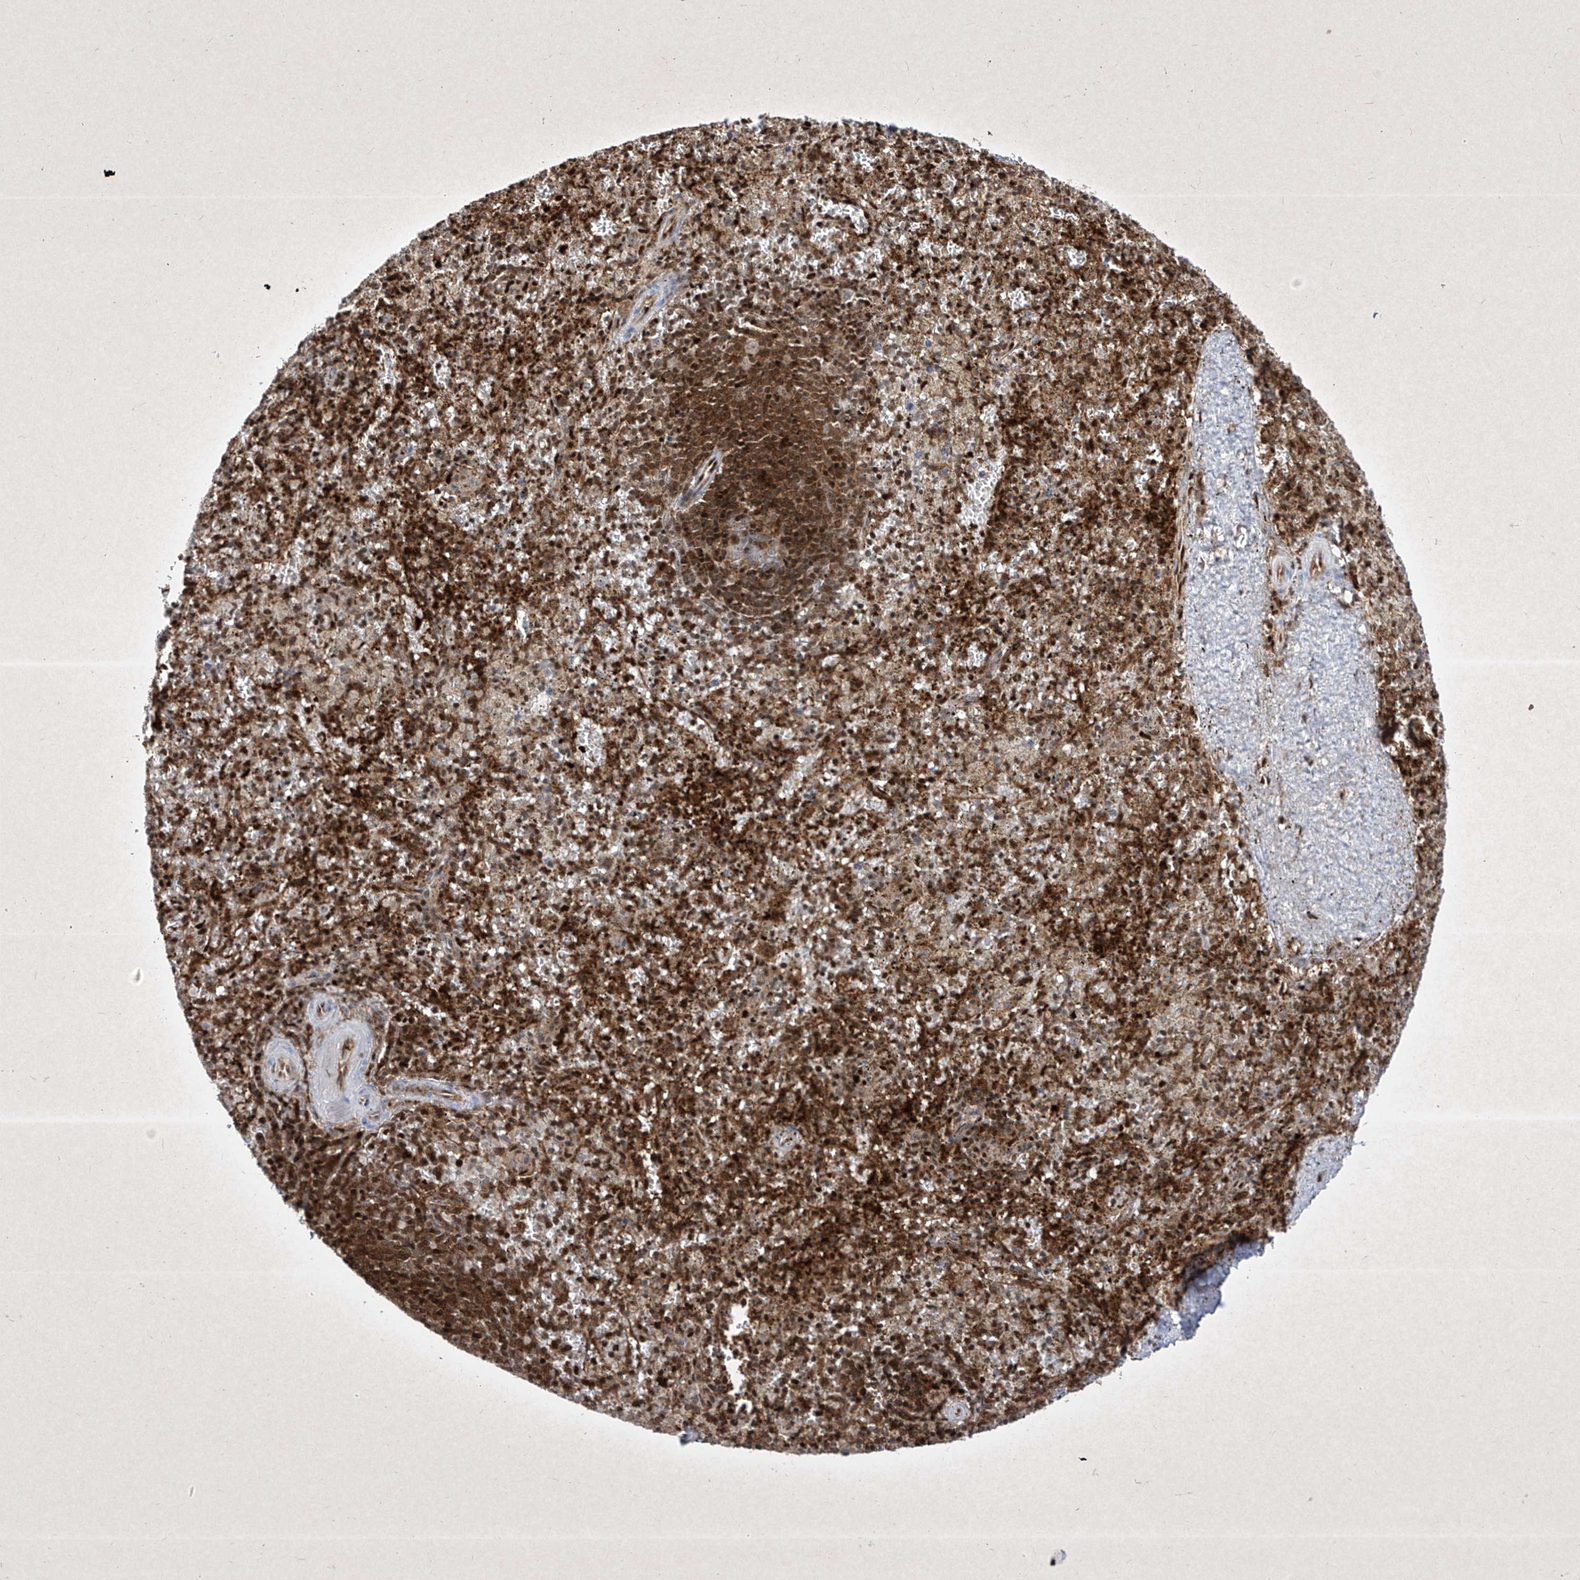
{"staining": {"intensity": "strong", "quantity": "25%-75%", "location": "cytoplasmic/membranous,nuclear"}, "tissue": "spleen", "cell_type": "Cells in red pulp", "image_type": "normal", "snomed": [{"axis": "morphology", "description": "Normal tissue, NOS"}, {"axis": "topography", "description": "Spleen"}], "caption": "Protein positivity by immunohistochemistry reveals strong cytoplasmic/membranous,nuclear expression in about 25%-75% of cells in red pulp in unremarkable spleen.", "gene": "PSMB10", "patient": {"sex": "male", "age": 72}}